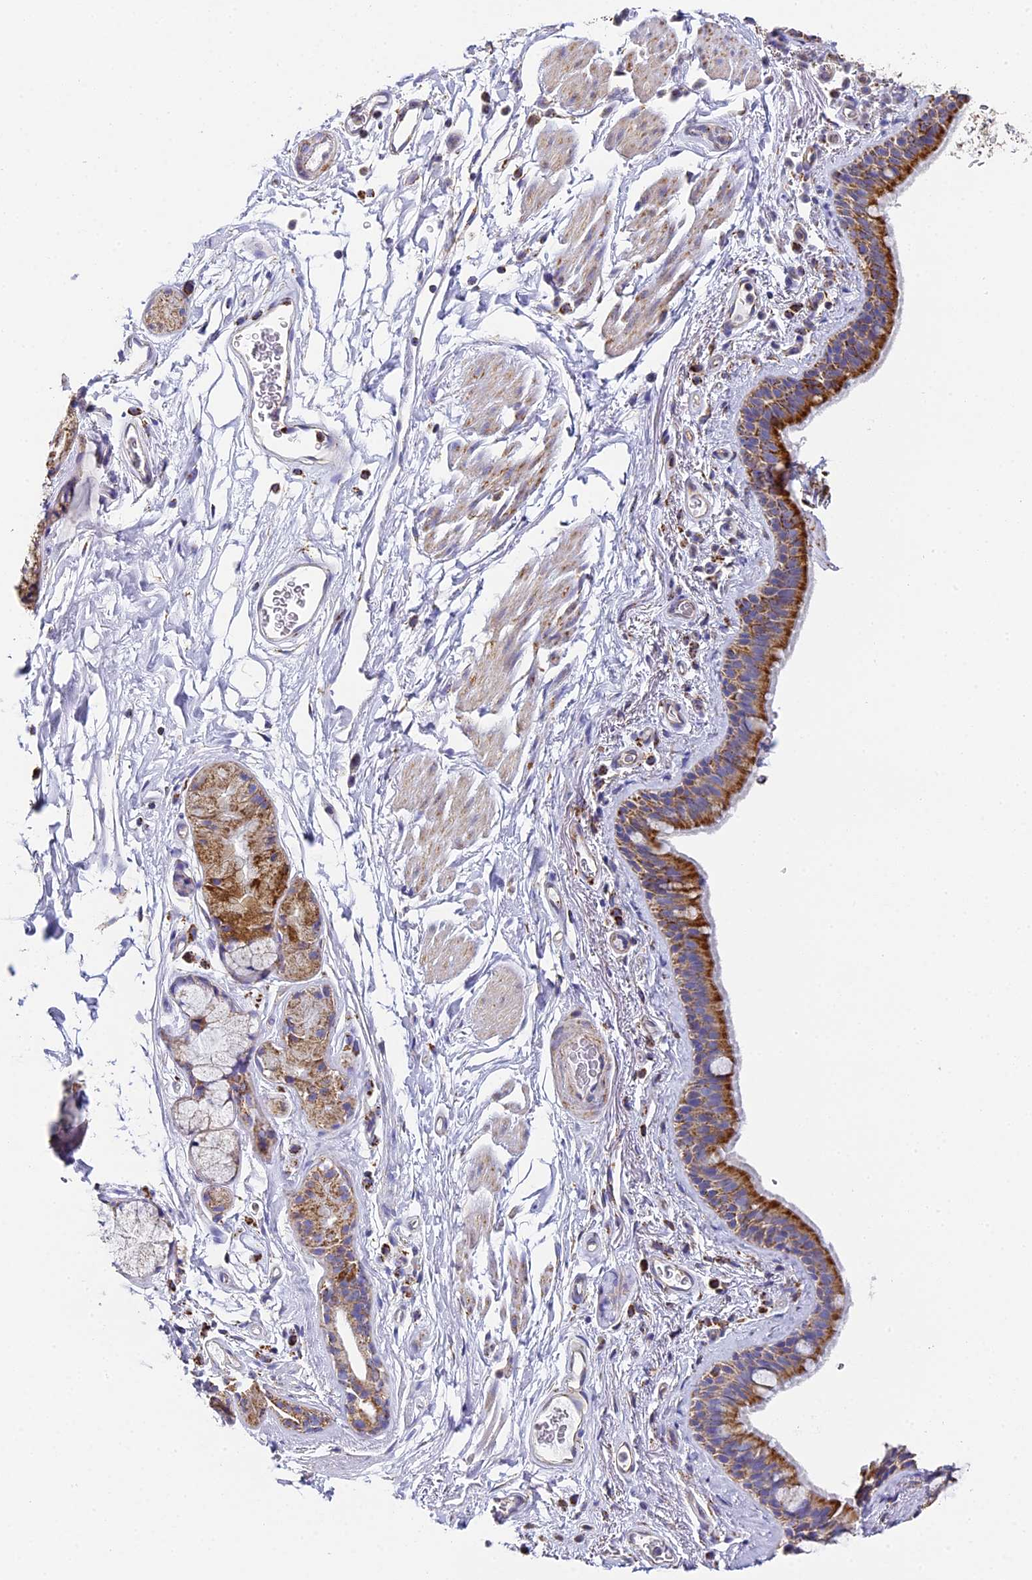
{"staining": {"intensity": "strong", "quantity": ">75%", "location": "cytoplasmic/membranous"}, "tissue": "bronchus", "cell_type": "Respiratory epithelial cells", "image_type": "normal", "snomed": [{"axis": "morphology", "description": "Normal tissue, NOS"}, {"axis": "topography", "description": "Cartilage tissue"}], "caption": "A high-resolution photomicrograph shows IHC staining of normal bronchus, which reveals strong cytoplasmic/membranous positivity in approximately >75% of respiratory epithelial cells.", "gene": "STK17A", "patient": {"sex": "male", "age": 63}}